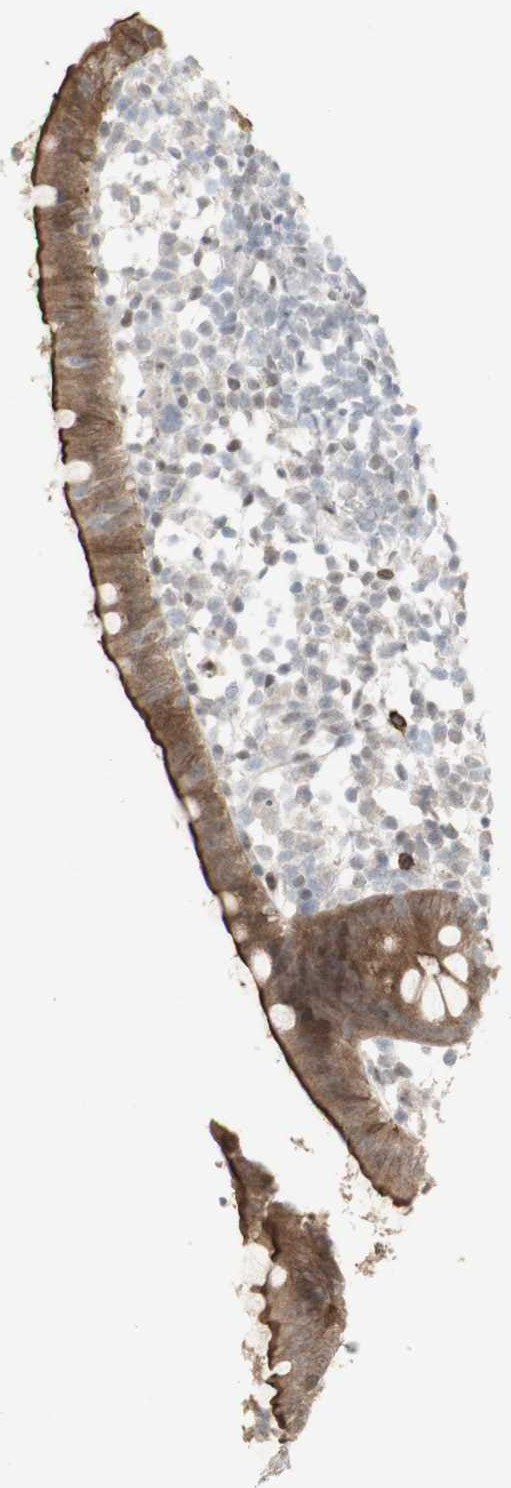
{"staining": {"intensity": "strong", "quantity": ">75%", "location": "cytoplasmic/membranous"}, "tissue": "appendix", "cell_type": "Glandular cells", "image_type": "normal", "snomed": [{"axis": "morphology", "description": "Normal tissue, NOS"}, {"axis": "topography", "description": "Appendix"}], "caption": "Brown immunohistochemical staining in unremarkable appendix reveals strong cytoplasmic/membranous positivity in approximately >75% of glandular cells.", "gene": "C1orf116", "patient": {"sex": "female", "age": 20}}